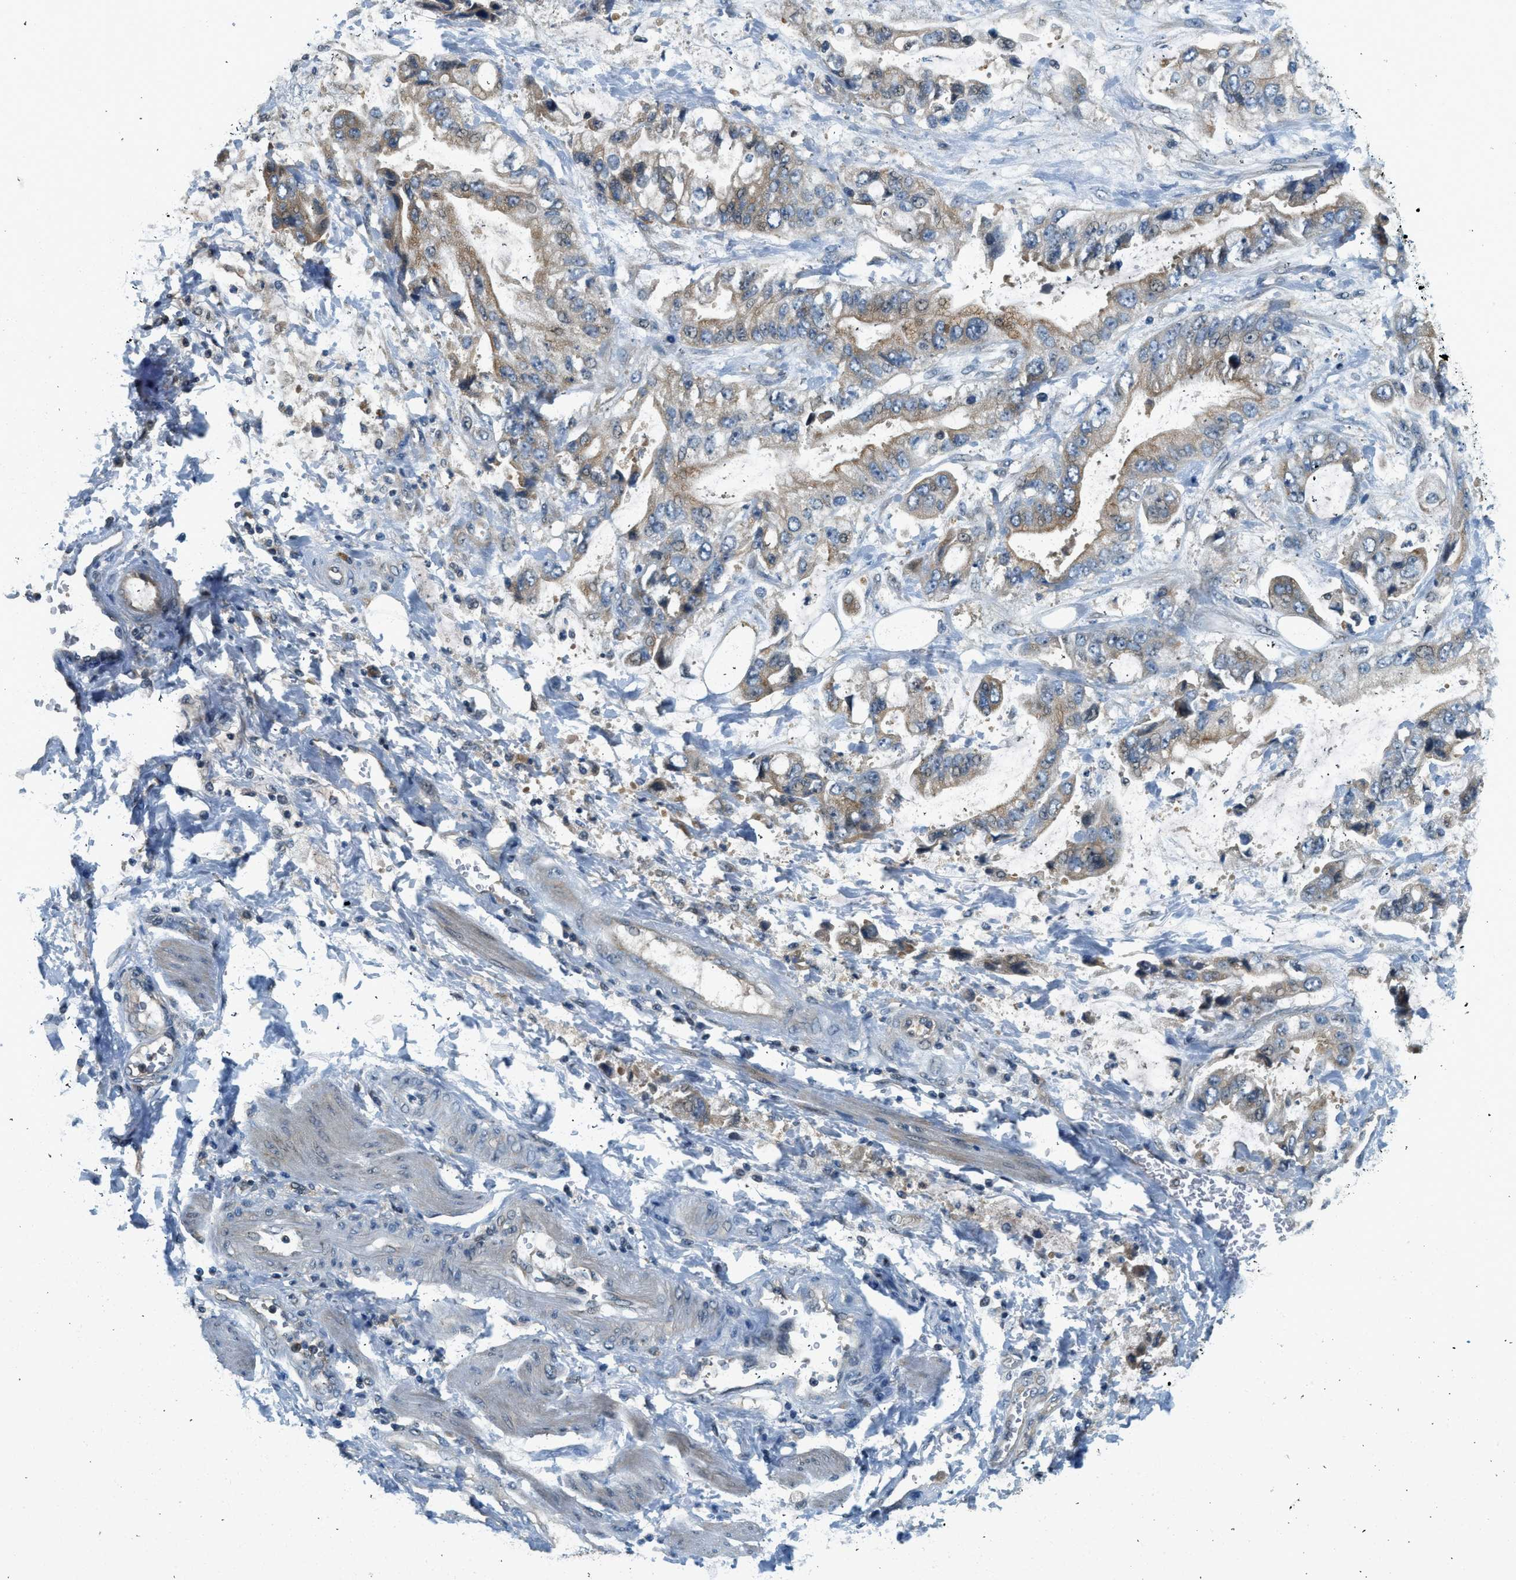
{"staining": {"intensity": "weak", "quantity": "<25%", "location": "cytoplasmic/membranous"}, "tissue": "stomach cancer", "cell_type": "Tumor cells", "image_type": "cancer", "snomed": [{"axis": "morphology", "description": "Normal tissue, NOS"}, {"axis": "morphology", "description": "Adenocarcinoma, NOS"}, {"axis": "topography", "description": "Stomach"}], "caption": "IHC histopathology image of neoplastic tissue: stomach cancer (adenocarcinoma) stained with DAB (3,3'-diaminobenzidine) exhibits no significant protein expression in tumor cells.", "gene": "KCNK1", "patient": {"sex": "male", "age": 62}}